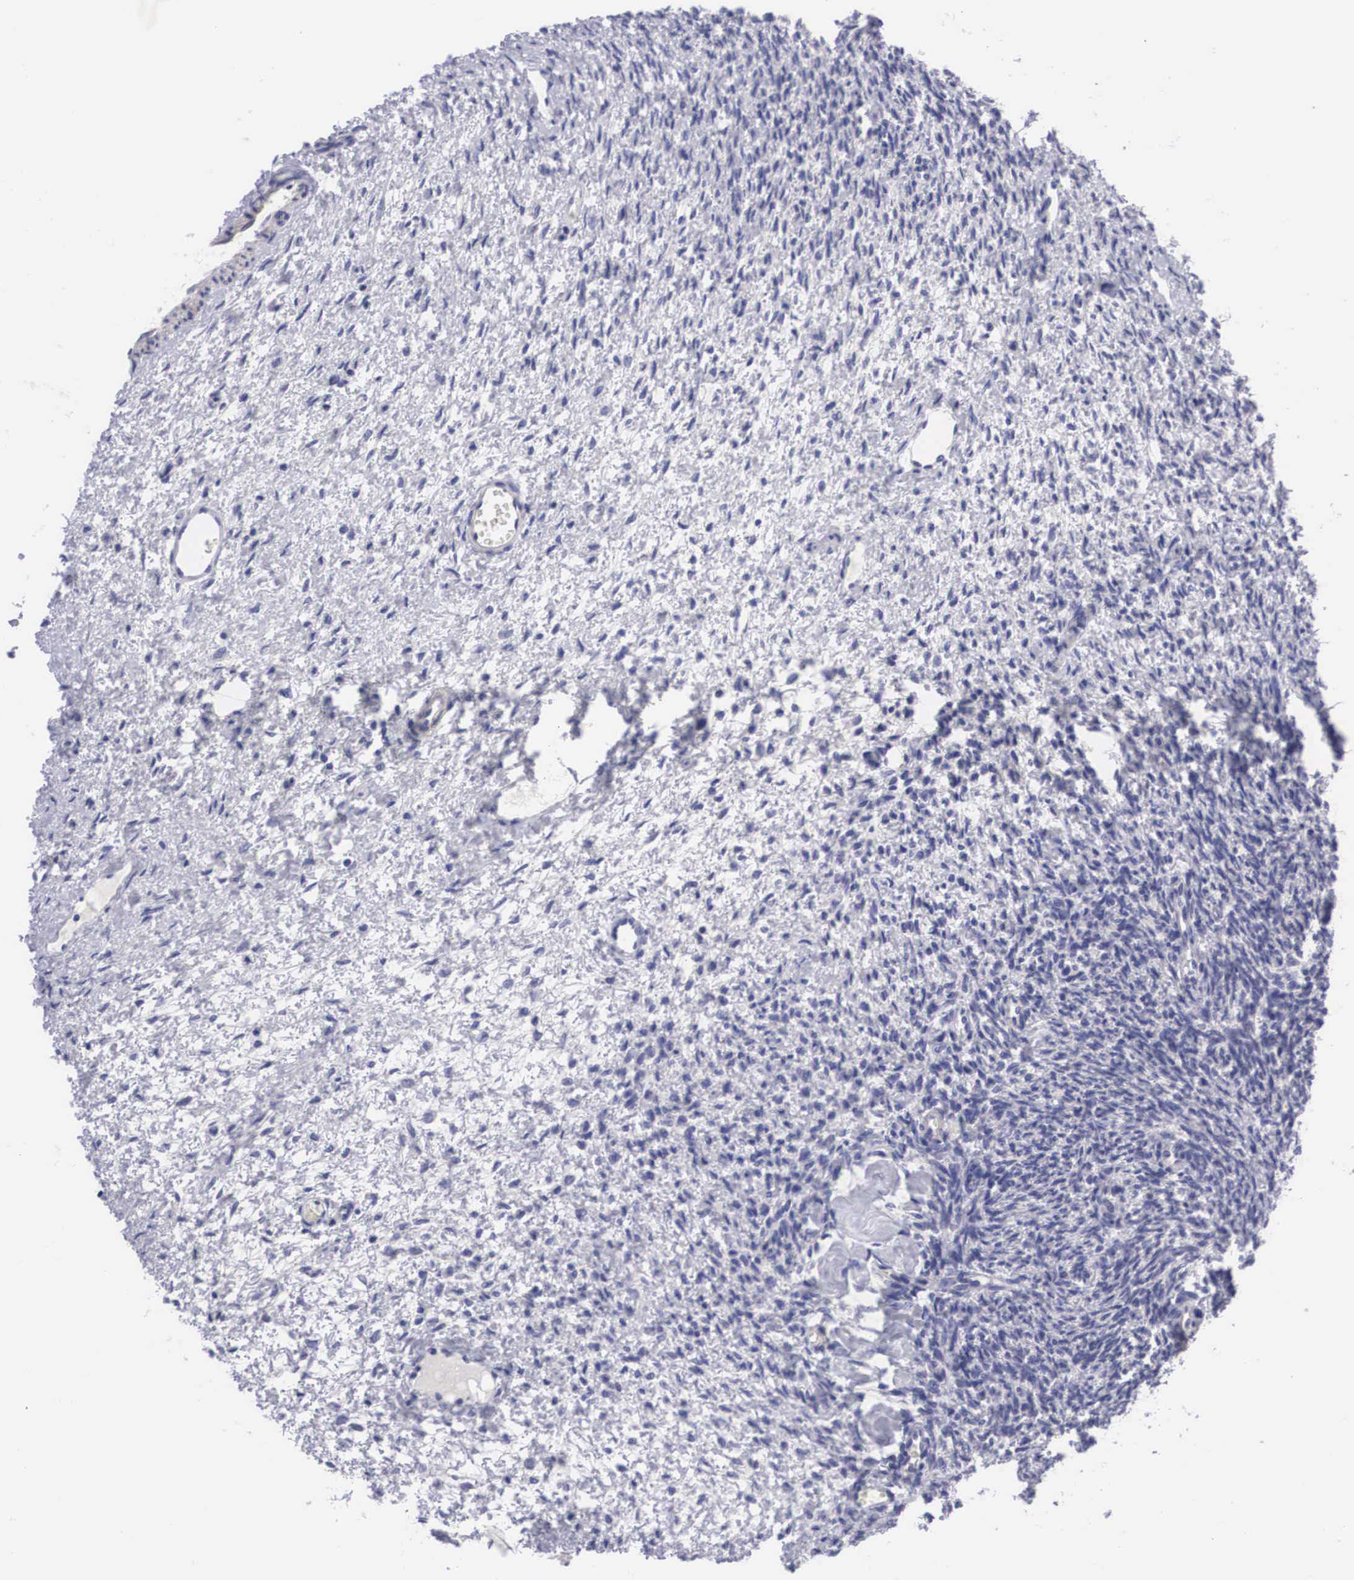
{"staining": {"intensity": "negative", "quantity": "none", "location": "none"}, "tissue": "ovary", "cell_type": "Ovarian stroma cells", "image_type": "normal", "snomed": [{"axis": "morphology", "description": "Normal tissue, NOS"}, {"axis": "topography", "description": "Ovary"}], "caption": "Immunohistochemical staining of benign human ovary shows no significant staining in ovarian stroma cells. The staining is performed using DAB (3,3'-diaminobenzidine) brown chromogen with nuclei counter-stained in using hematoxylin.", "gene": "SOX11", "patient": {"sex": "female", "age": 32}}